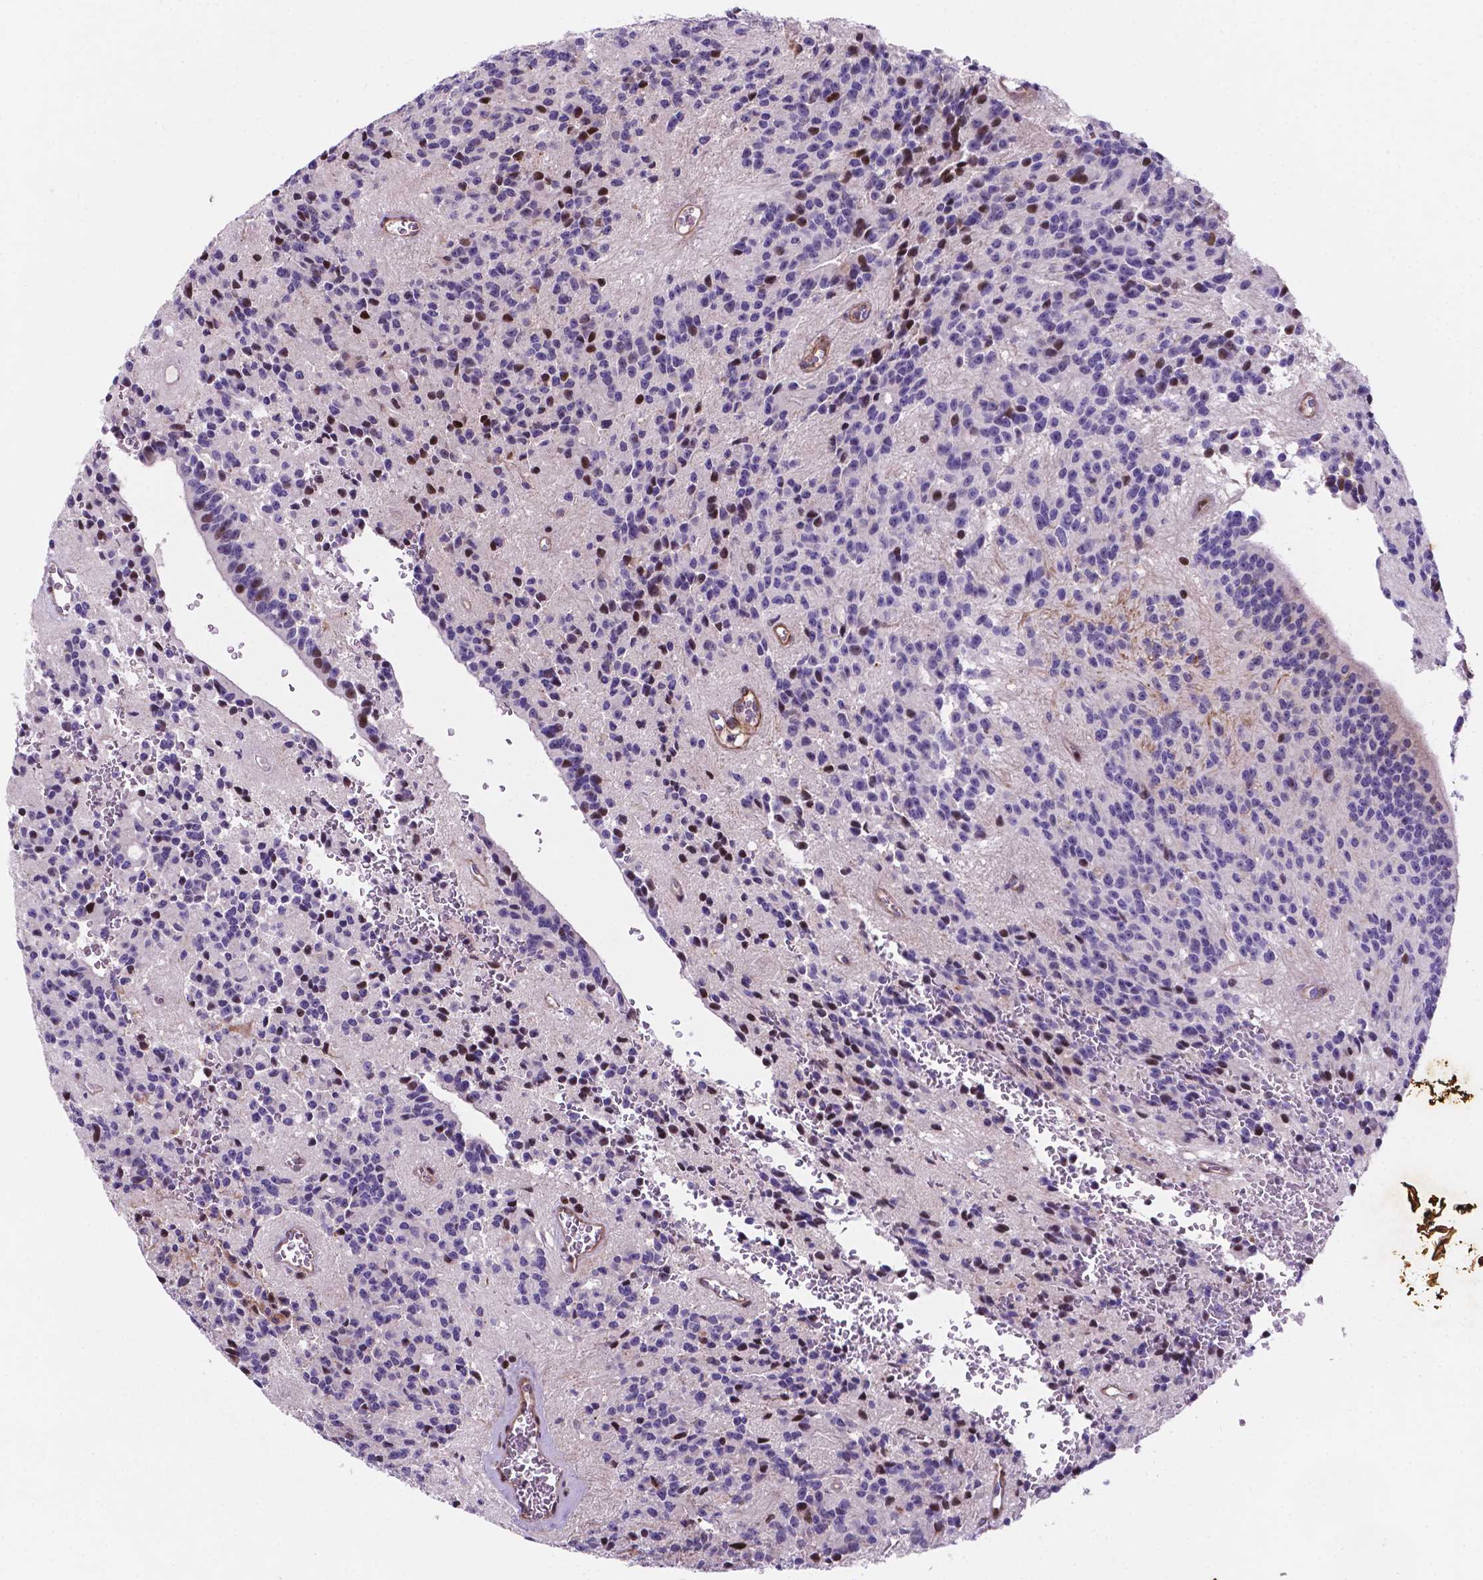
{"staining": {"intensity": "strong", "quantity": "<25%", "location": "nuclear"}, "tissue": "glioma", "cell_type": "Tumor cells", "image_type": "cancer", "snomed": [{"axis": "morphology", "description": "Glioma, malignant, Low grade"}, {"axis": "topography", "description": "Brain"}], "caption": "This is a photomicrograph of immunohistochemistry (IHC) staining of glioma, which shows strong positivity in the nuclear of tumor cells.", "gene": "TM4SF20", "patient": {"sex": "male", "age": 31}}